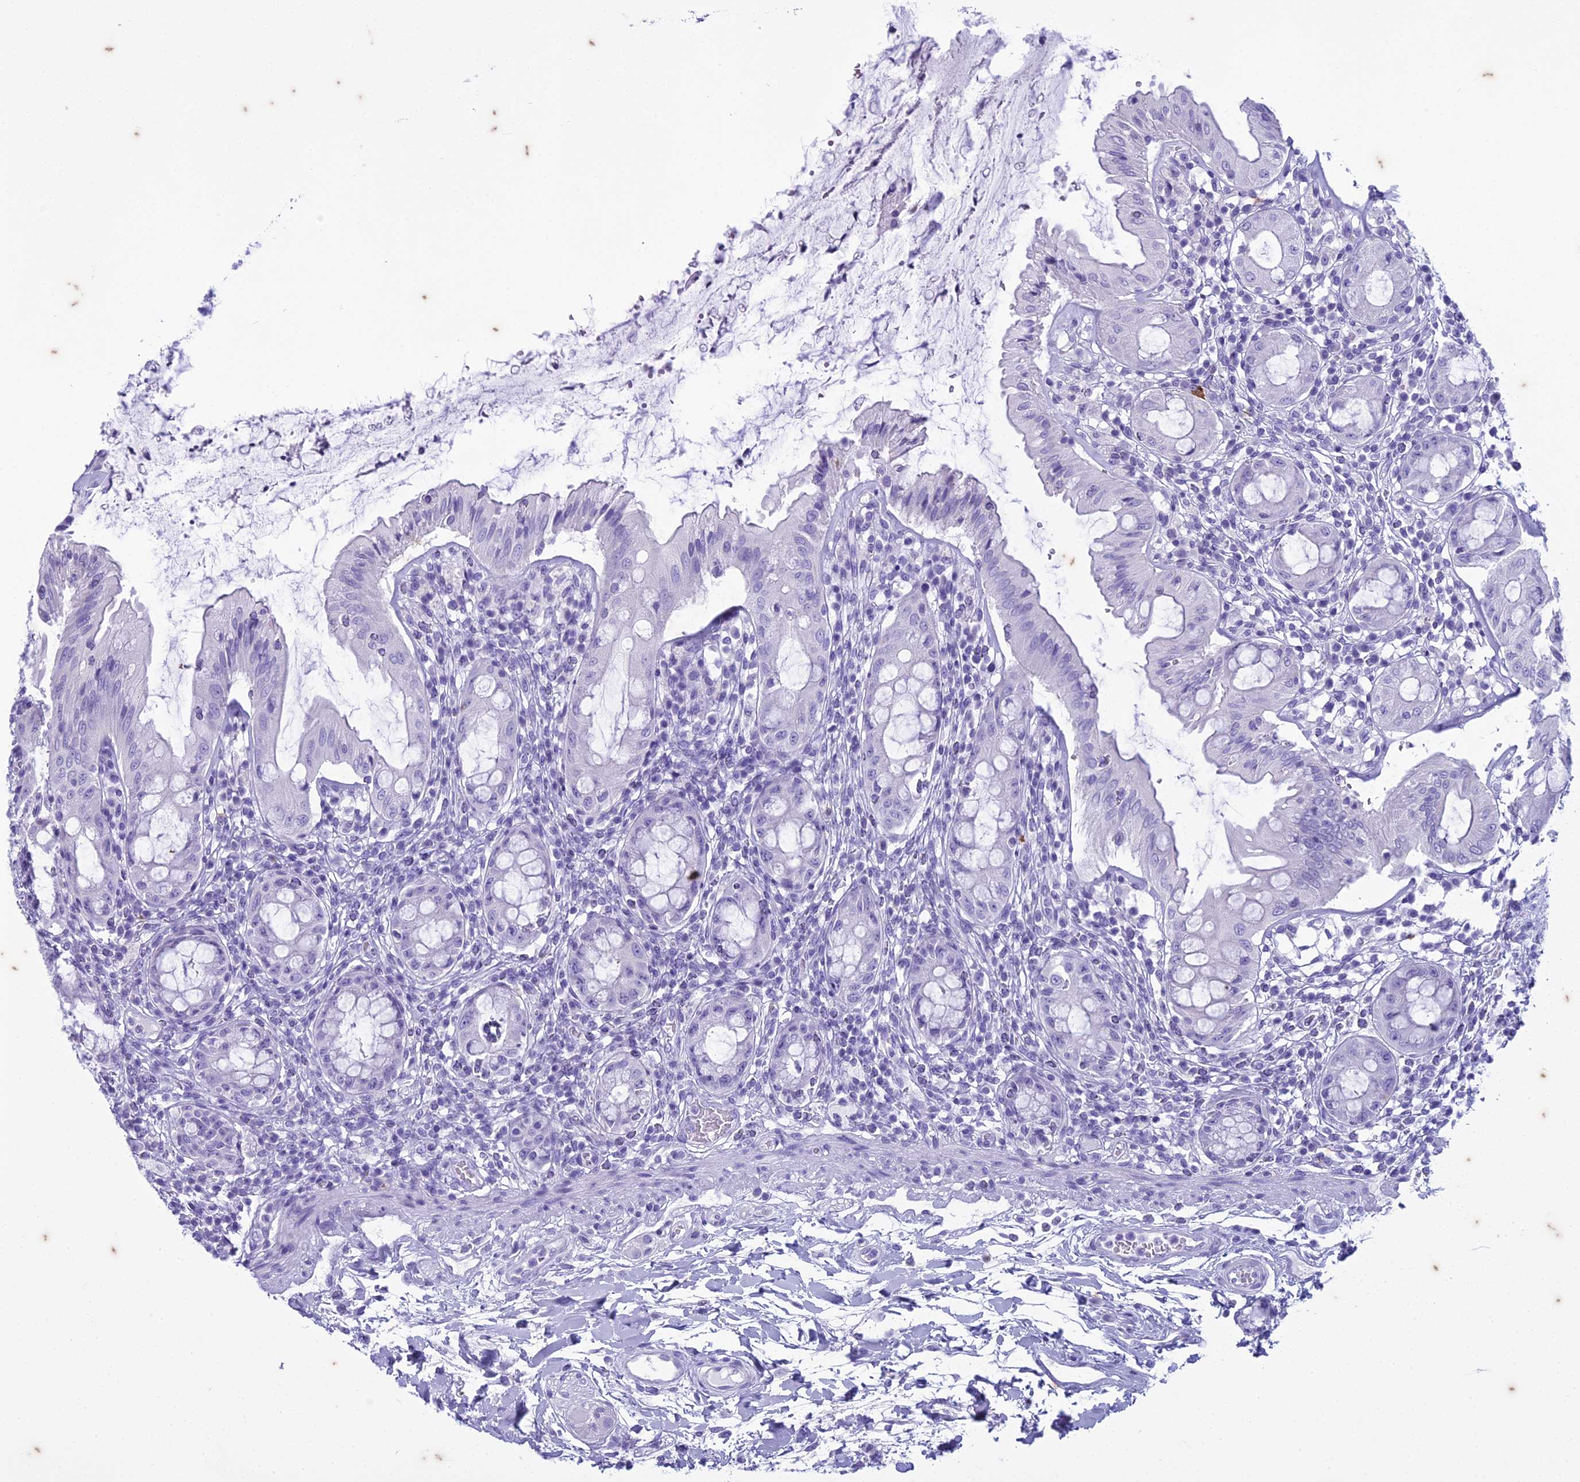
{"staining": {"intensity": "negative", "quantity": "none", "location": "none"}, "tissue": "rectum", "cell_type": "Glandular cells", "image_type": "normal", "snomed": [{"axis": "morphology", "description": "Normal tissue, NOS"}, {"axis": "topography", "description": "Rectum"}], "caption": "High magnification brightfield microscopy of unremarkable rectum stained with DAB (brown) and counterstained with hematoxylin (blue): glandular cells show no significant expression. (DAB immunohistochemistry (IHC), high magnification).", "gene": "HMGB4", "patient": {"sex": "female", "age": 57}}